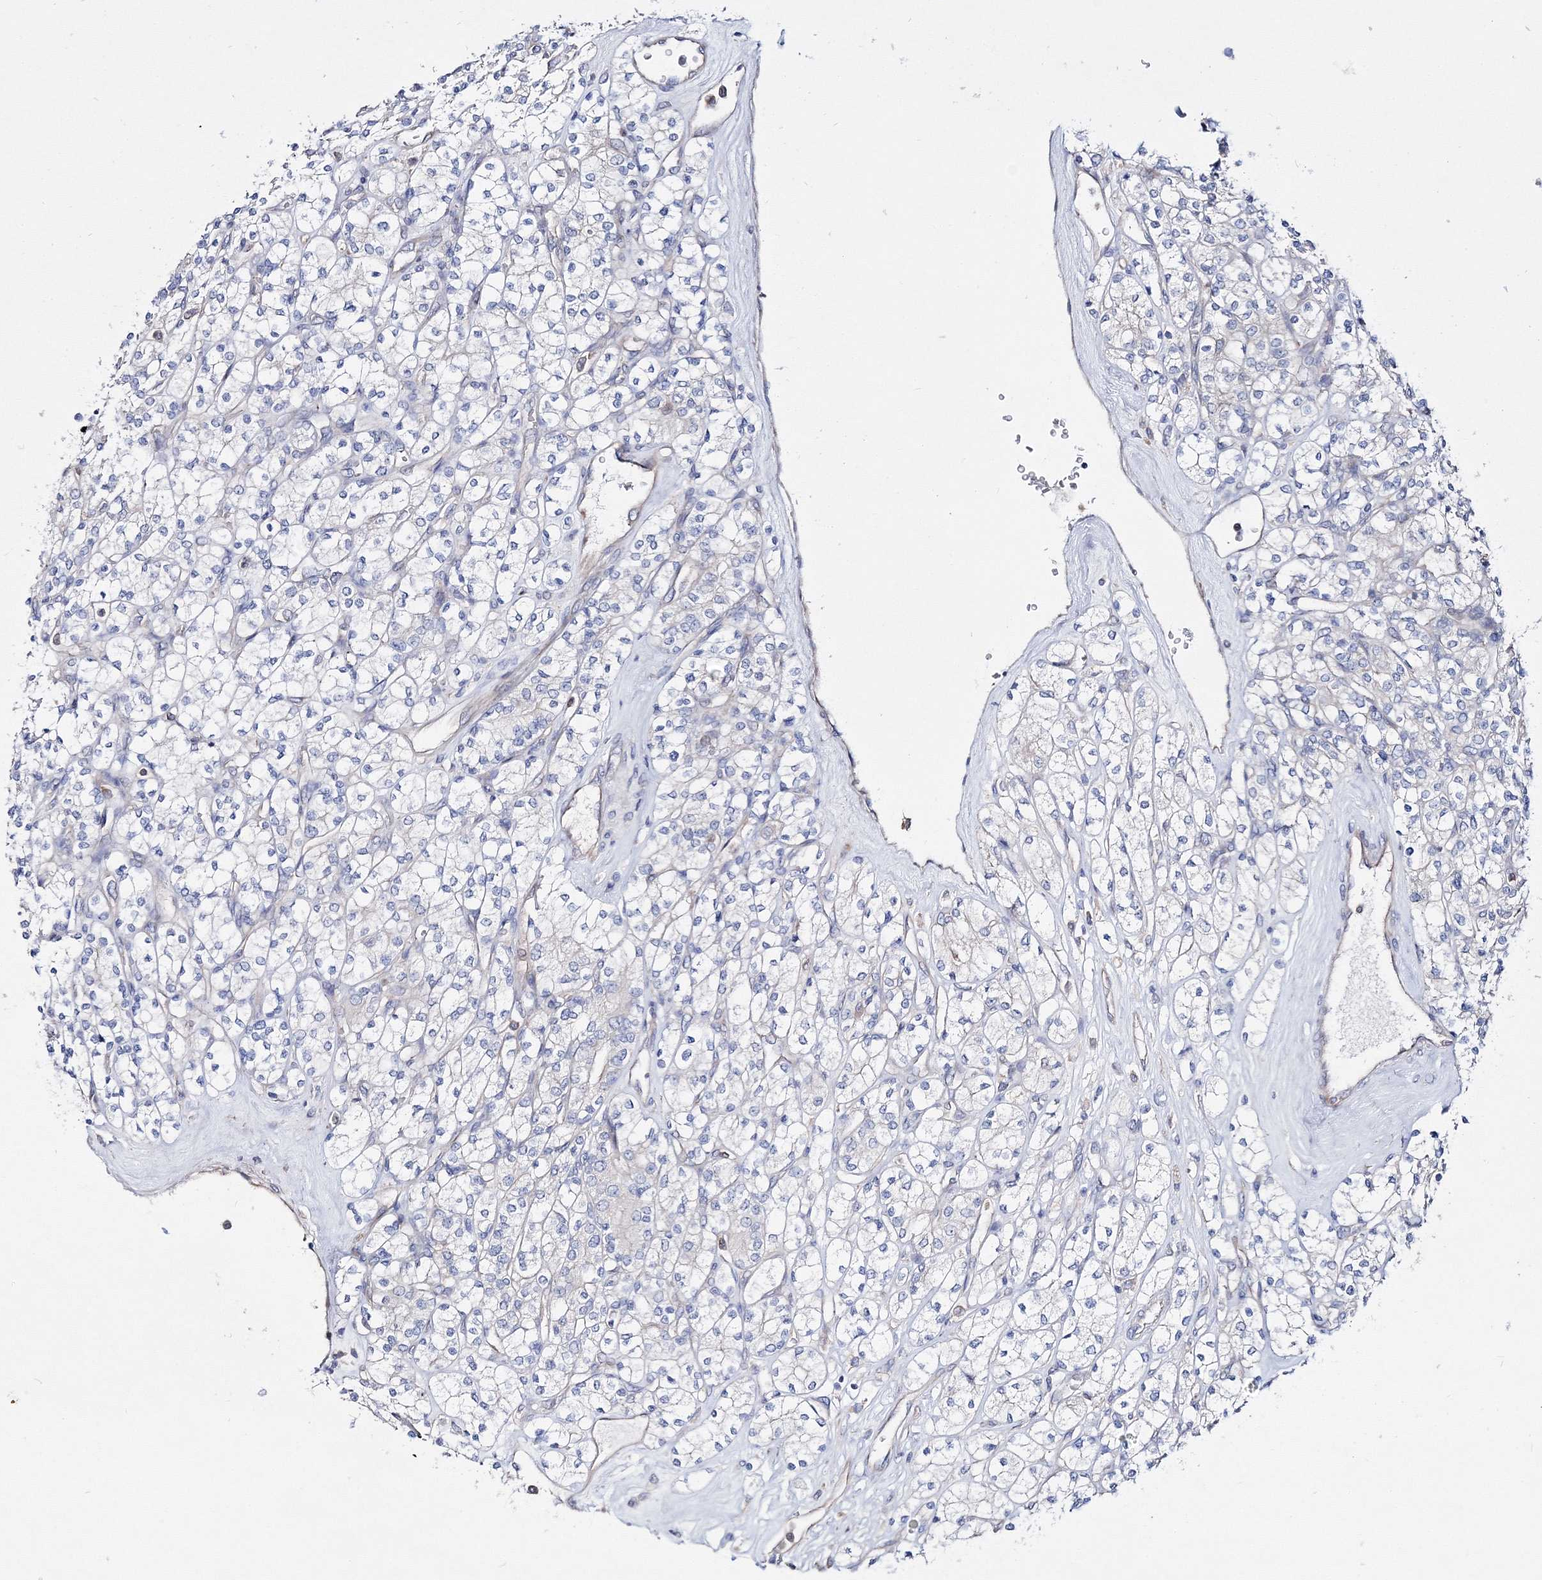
{"staining": {"intensity": "negative", "quantity": "none", "location": "none"}, "tissue": "renal cancer", "cell_type": "Tumor cells", "image_type": "cancer", "snomed": [{"axis": "morphology", "description": "Adenocarcinoma, NOS"}, {"axis": "topography", "description": "Kidney"}], "caption": "There is no significant staining in tumor cells of renal adenocarcinoma. Brightfield microscopy of immunohistochemistry (IHC) stained with DAB (brown) and hematoxylin (blue), captured at high magnification.", "gene": "ARHGAP32", "patient": {"sex": "male", "age": 77}}